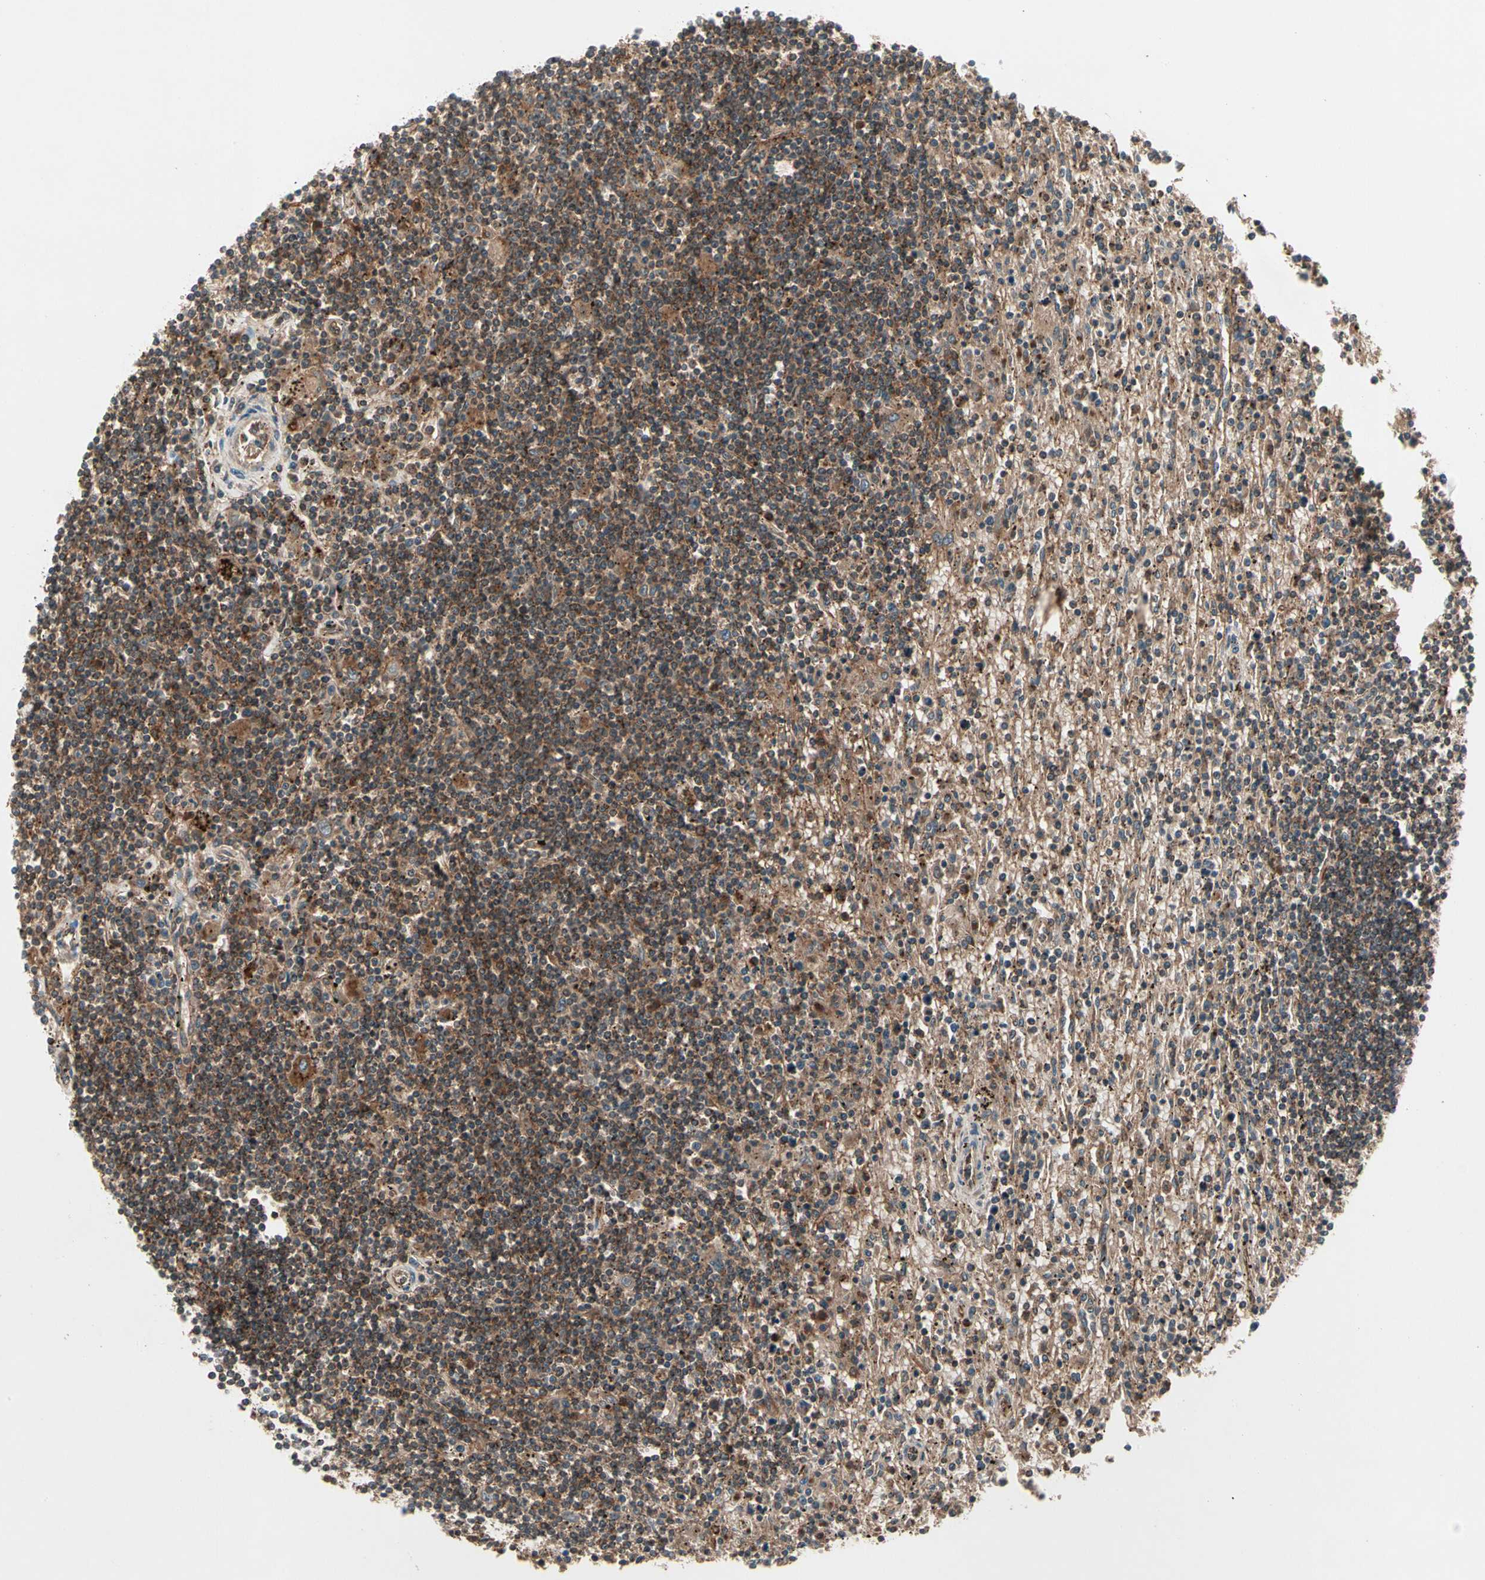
{"staining": {"intensity": "moderate", "quantity": "25%-75%", "location": "cytoplasmic/membranous"}, "tissue": "lymphoma", "cell_type": "Tumor cells", "image_type": "cancer", "snomed": [{"axis": "morphology", "description": "Malignant lymphoma, non-Hodgkin's type, Low grade"}, {"axis": "topography", "description": "Spleen"}], "caption": "Human lymphoma stained with a protein marker displays moderate staining in tumor cells.", "gene": "FLOT1", "patient": {"sex": "male", "age": 76}}